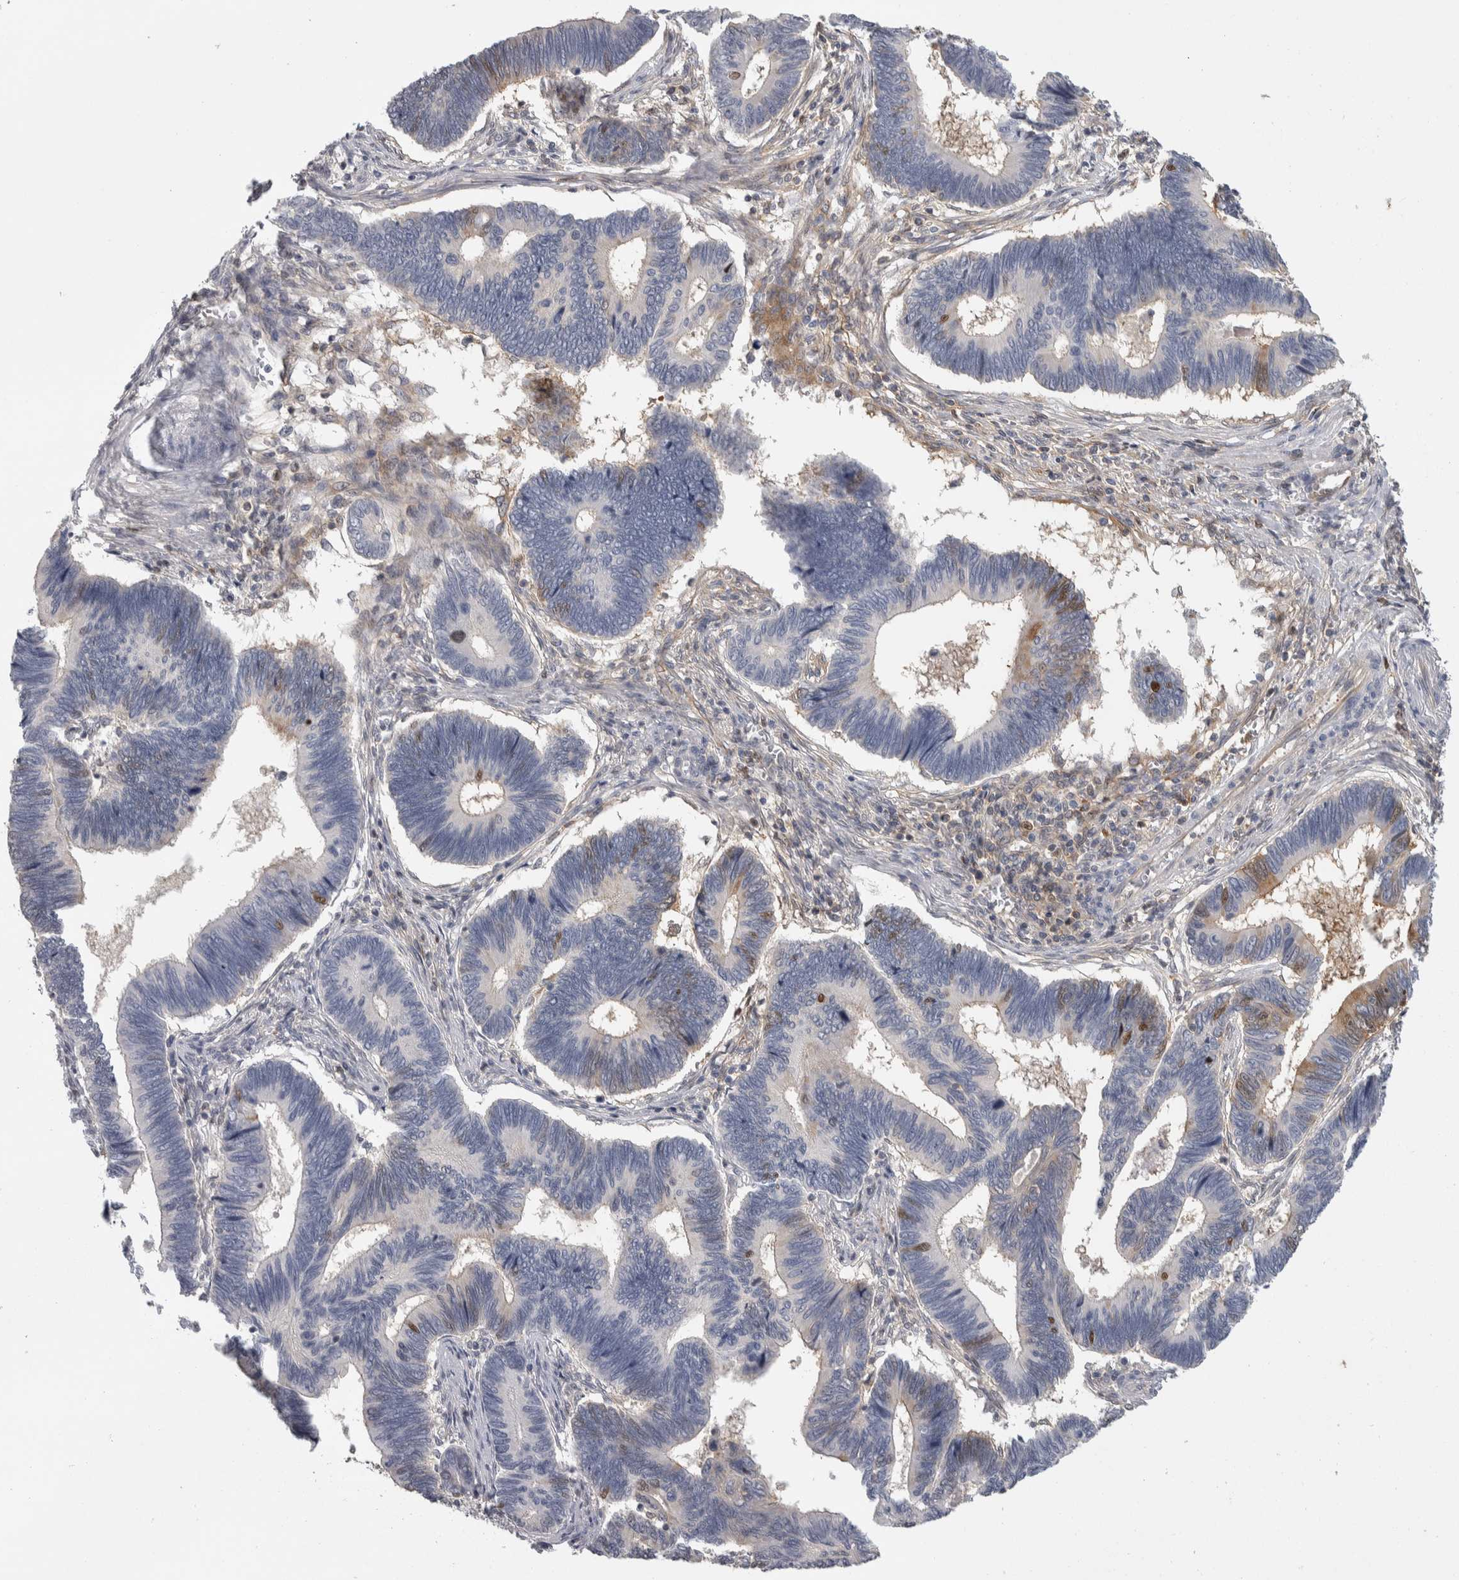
{"staining": {"intensity": "weak", "quantity": "<25%", "location": "cytoplasmic/membranous"}, "tissue": "pancreatic cancer", "cell_type": "Tumor cells", "image_type": "cancer", "snomed": [{"axis": "morphology", "description": "Adenocarcinoma, NOS"}, {"axis": "topography", "description": "Pancreas"}], "caption": "The histopathology image displays no staining of tumor cells in pancreatic adenocarcinoma.", "gene": "NFKB2", "patient": {"sex": "female", "age": 70}}